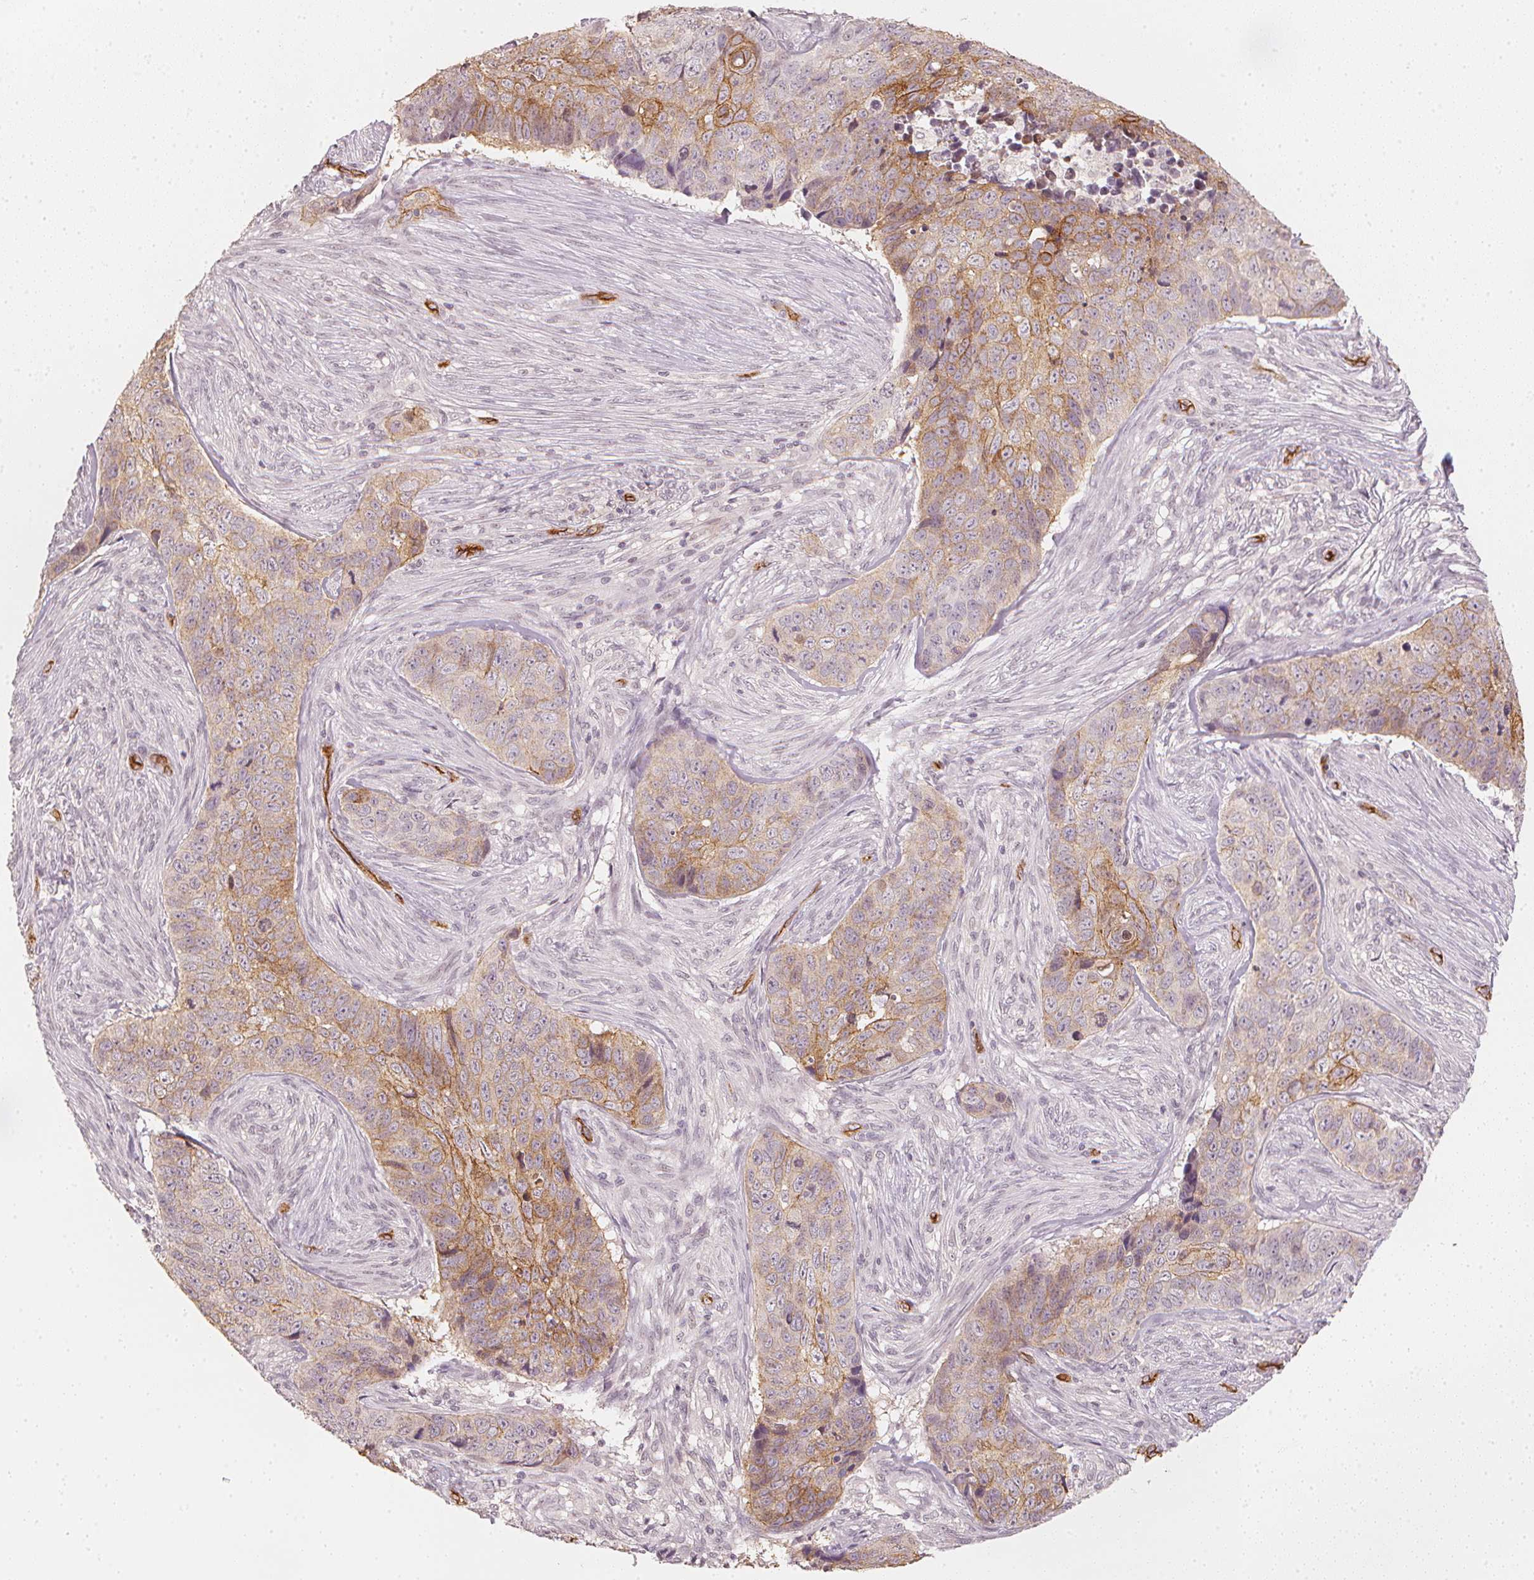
{"staining": {"intensity": "weak", "quantity": "25%-75%", "location": "cytoplasmic/membranous"}, "tissue": "skin cancer", "cell_type": "Tumor cells", "image_type": "cancer", "snomed": [{"axis": "morphology", "description": "Basal cell carcinoma"}, {"axis": "topography", "description": "Skin"}], "caption": "The micrograph demonstrates immunohistochemical staining of basal cell carcinoma (skin). There is weak cytoplasmic/membranous positivity is identified in about 25%-75% of tumor cells. (DAB IHC, brown staining for protein, blue staining for nuclei).", "gene": "CIB1", "patient": {"sex": "female", "age": 82}}